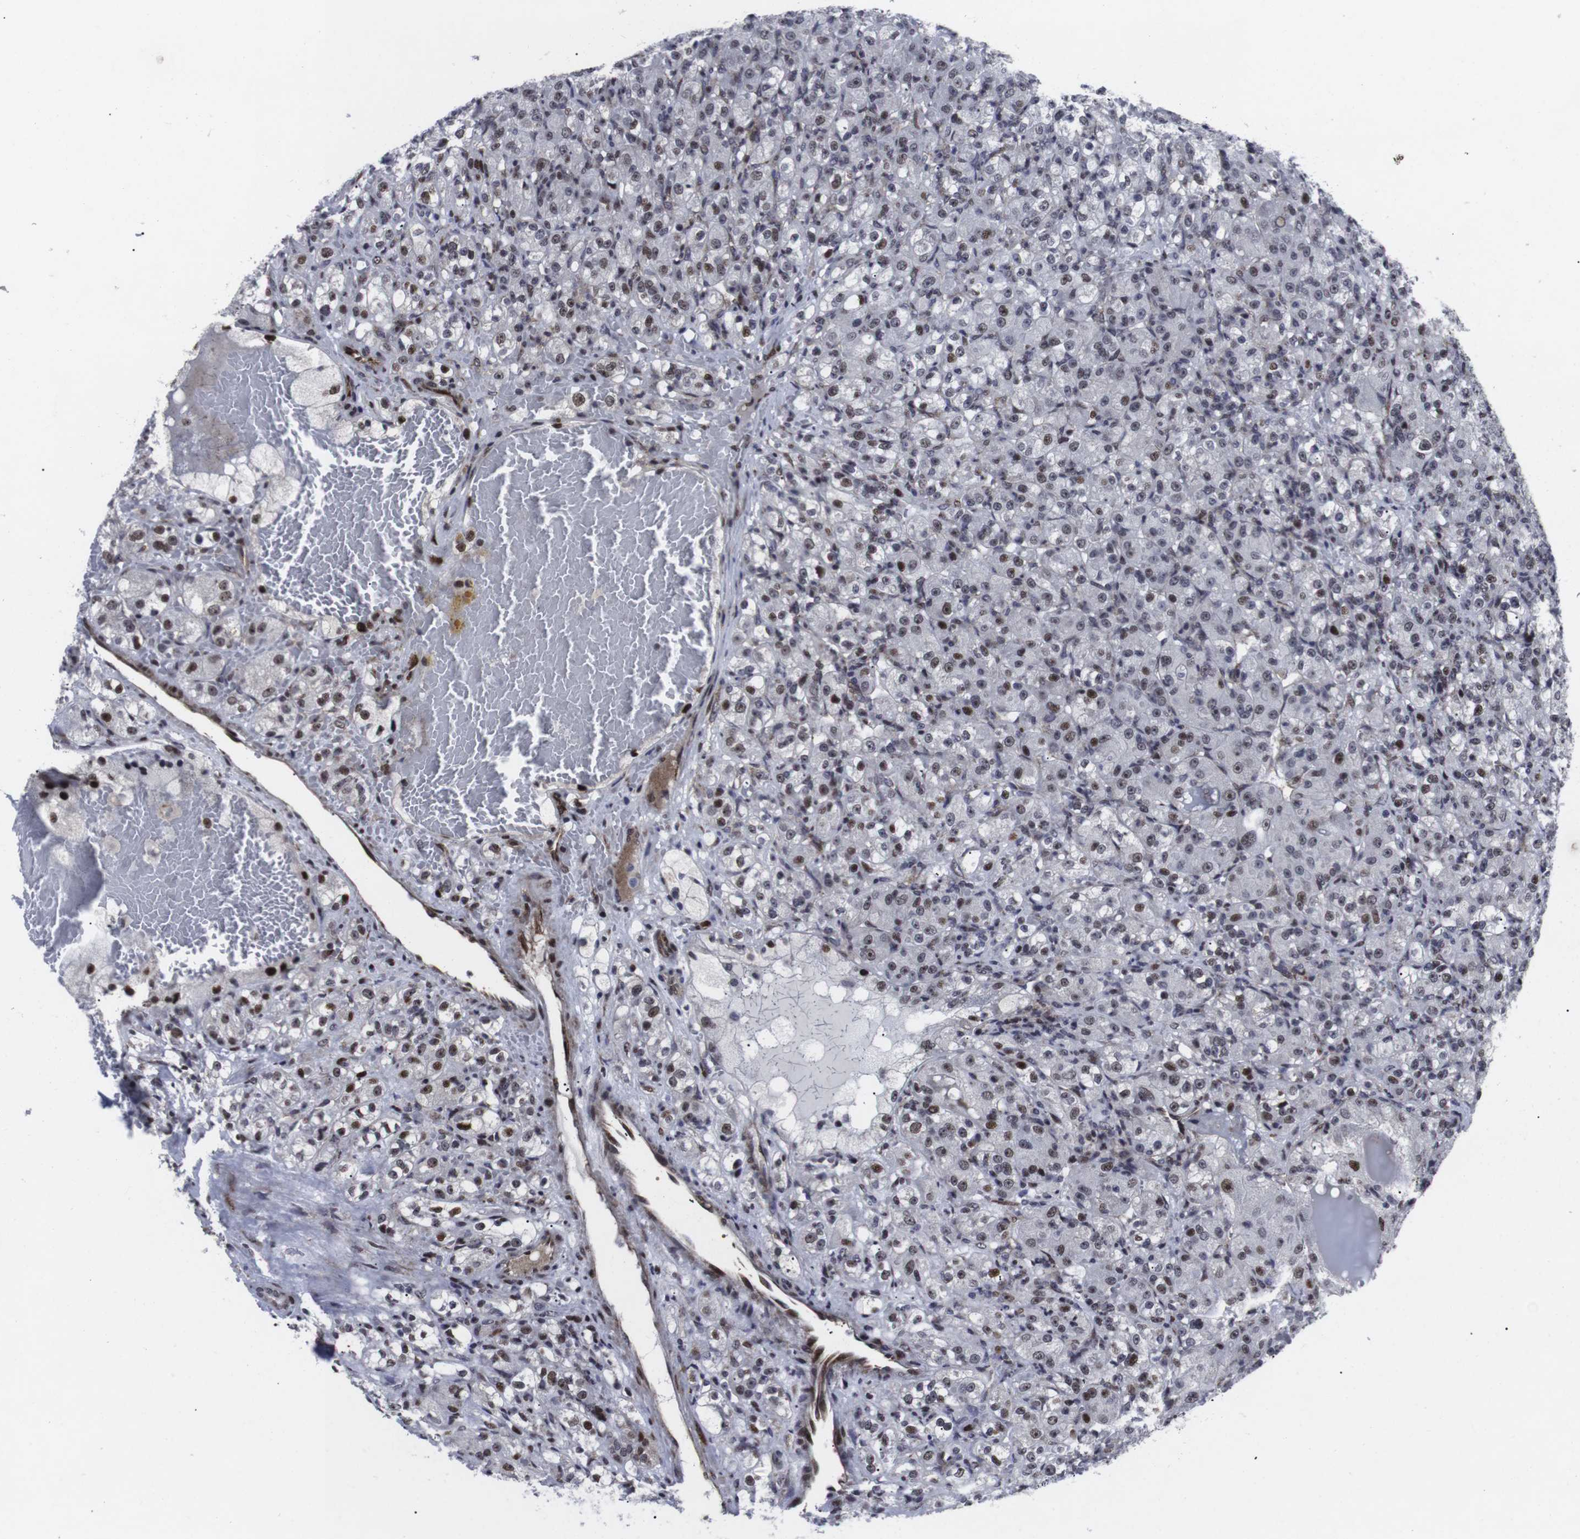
{"staining": {"intensity": "moderate", "quantity": "25%-75%", "location": "nuclear"}, "tissue": "renal cancer", "cell_type": "Tumor cells", "image_type": "cancer", "snomed": [{"axis": "morphology", "description": "Adenocarcinoma, NOS"}, {"axis": "topography", "description": "Kidney"}], "caption": "Renal adenocarcinoma stained with a brown dye reveals moderate nuclear positive staining in approximately 25%-75% of tumor cells.", "gene": "MLH1", "patient": {"sex": "male", "age": 61}}